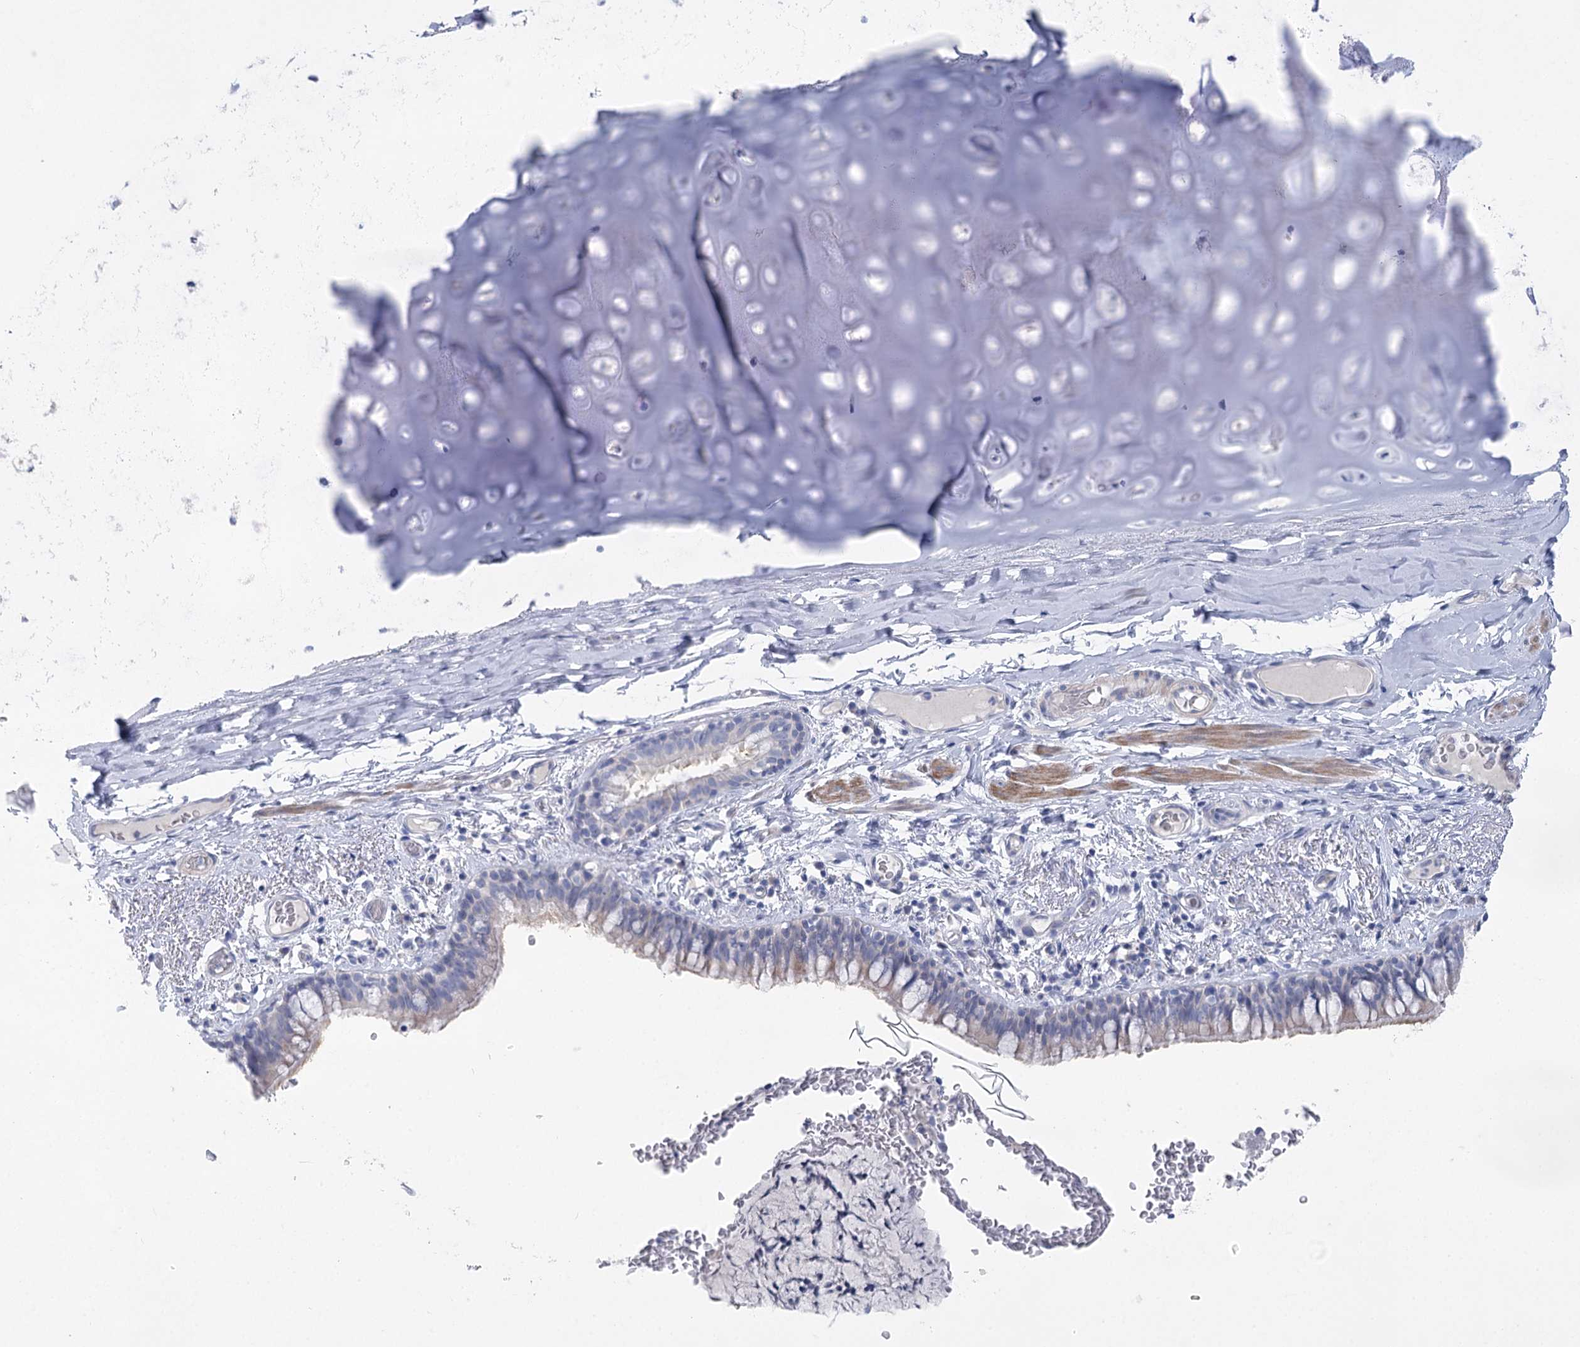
{"staining": {"intensity": "weak", "quantity": "<25%", "location": "cytoplasmic/membranous"}, "tissue": "bronchus", "cell_type": "Respiratory epithelial cells", "image_type": "normal", "snomed": [{"axis": "morphology", "description": "Normal tissue, NOS"}, {"axis": "topography", "description": "Cartilage tissue"}, {"axis": "topography", "description": "Bronchus"}], "caption": "IHC micrograph of unremarkable bronchus stained for a protein (brown), which reveals no expression in respiratory epithelial cells.", "gene": "WDR74", "patient": {"sex": "female", "age": 36}}